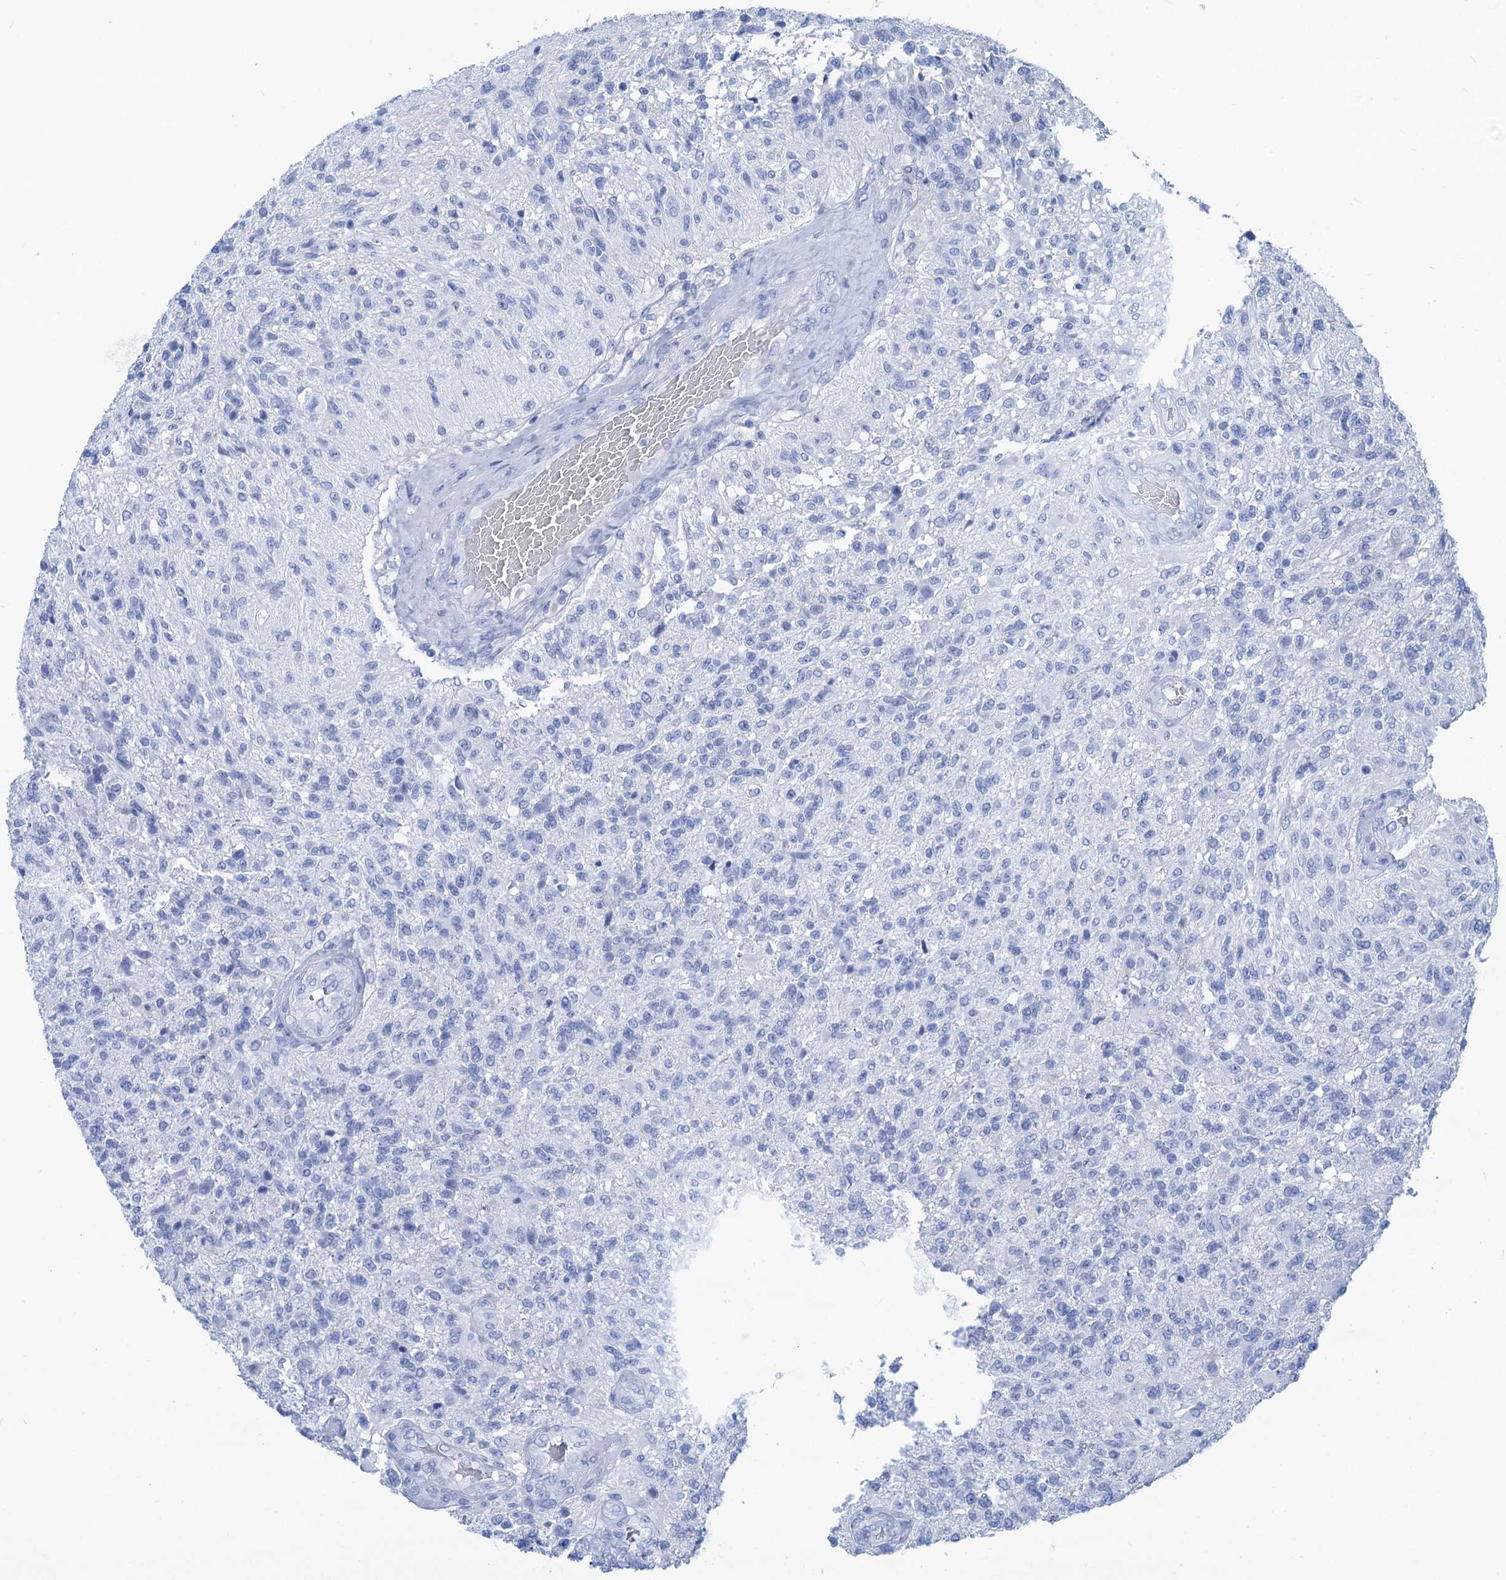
{"staining": {"intensity": "negative", "quantity": "none", "location": "none"}, "tissue": "glioma", "cell_type": "Tumor cells", "image_type": "cancer", "snomed": [{"axis": "morphology", "description": "Glioma, malignant, High grade"}, {"axis": "topography", "description": "Brain"}], "caption": "DAB (3,3'-diaminobenzidine) immunohistochemical staining of glioma exhibits no significant positivity in tumor cells.", "gene": "CABYR", "patient": {"sex": "male", "age": 56}}